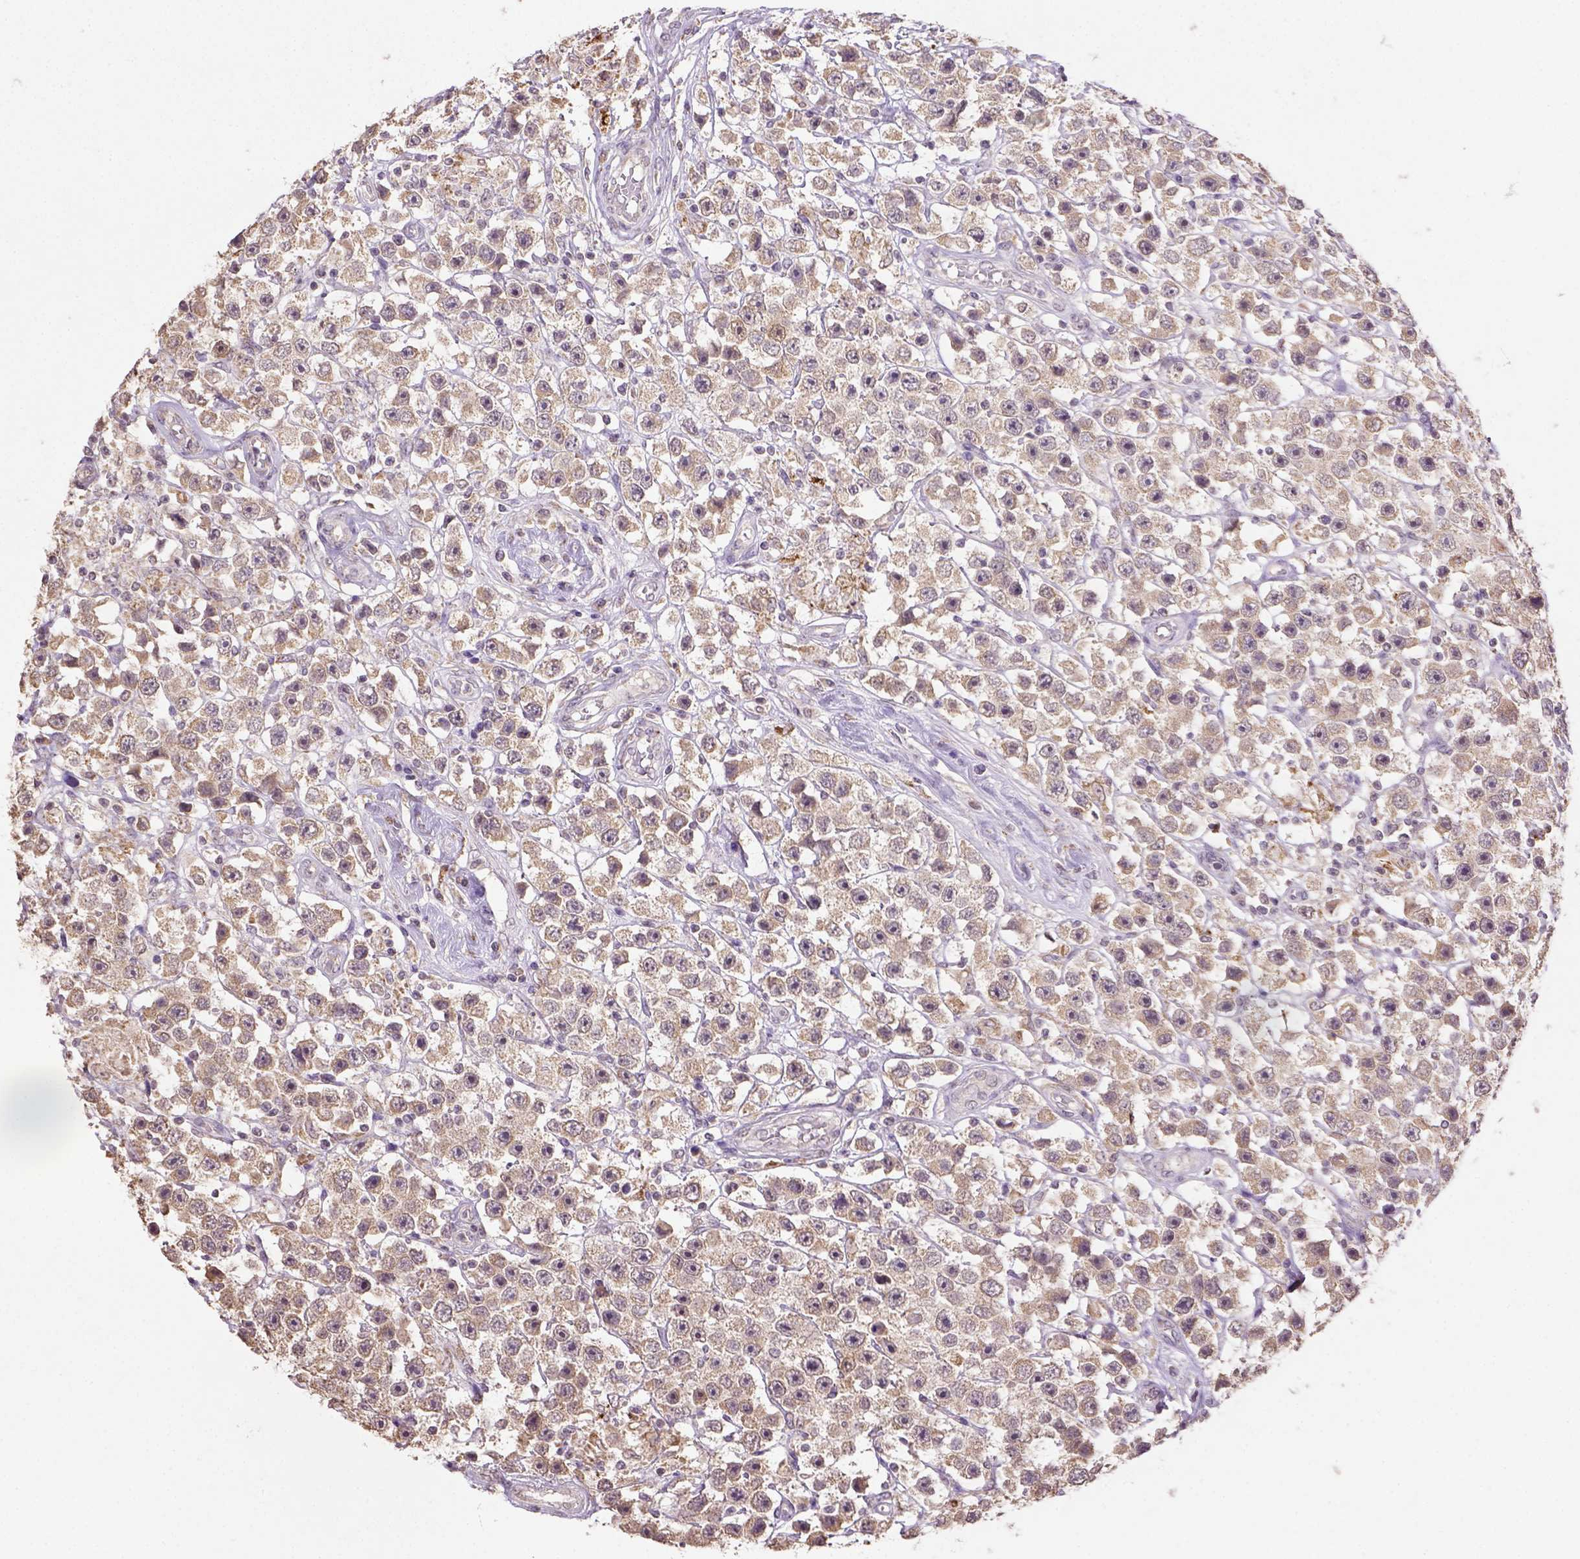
{"staining": {"intensity": "moderate", "quantity": "<25%", "location": "cytoplasmic/membranous"}, "tissue": "testis cancer", "cell_type": "Tumor cells", "image_type": "cancer", "snomed": [{"axis": "morphology", "description": "Seminoma, NOS"}, {"axis": "topography", "description": "Testis"}], "caption": "Brown immunohistochemical staining in human testis cancer (seminoma) demonstrates moderate cytoplasmic/membranous positivity in about <25% of tumor cells. The protein is stained brown, and the nuclei are stained in blue (DAB (3,3'-diaminobenzidine) IHC with brightfield microscopy, high magnification).", "gene": "NUDT10", "patient": {"sex": "male", "age": 45}}